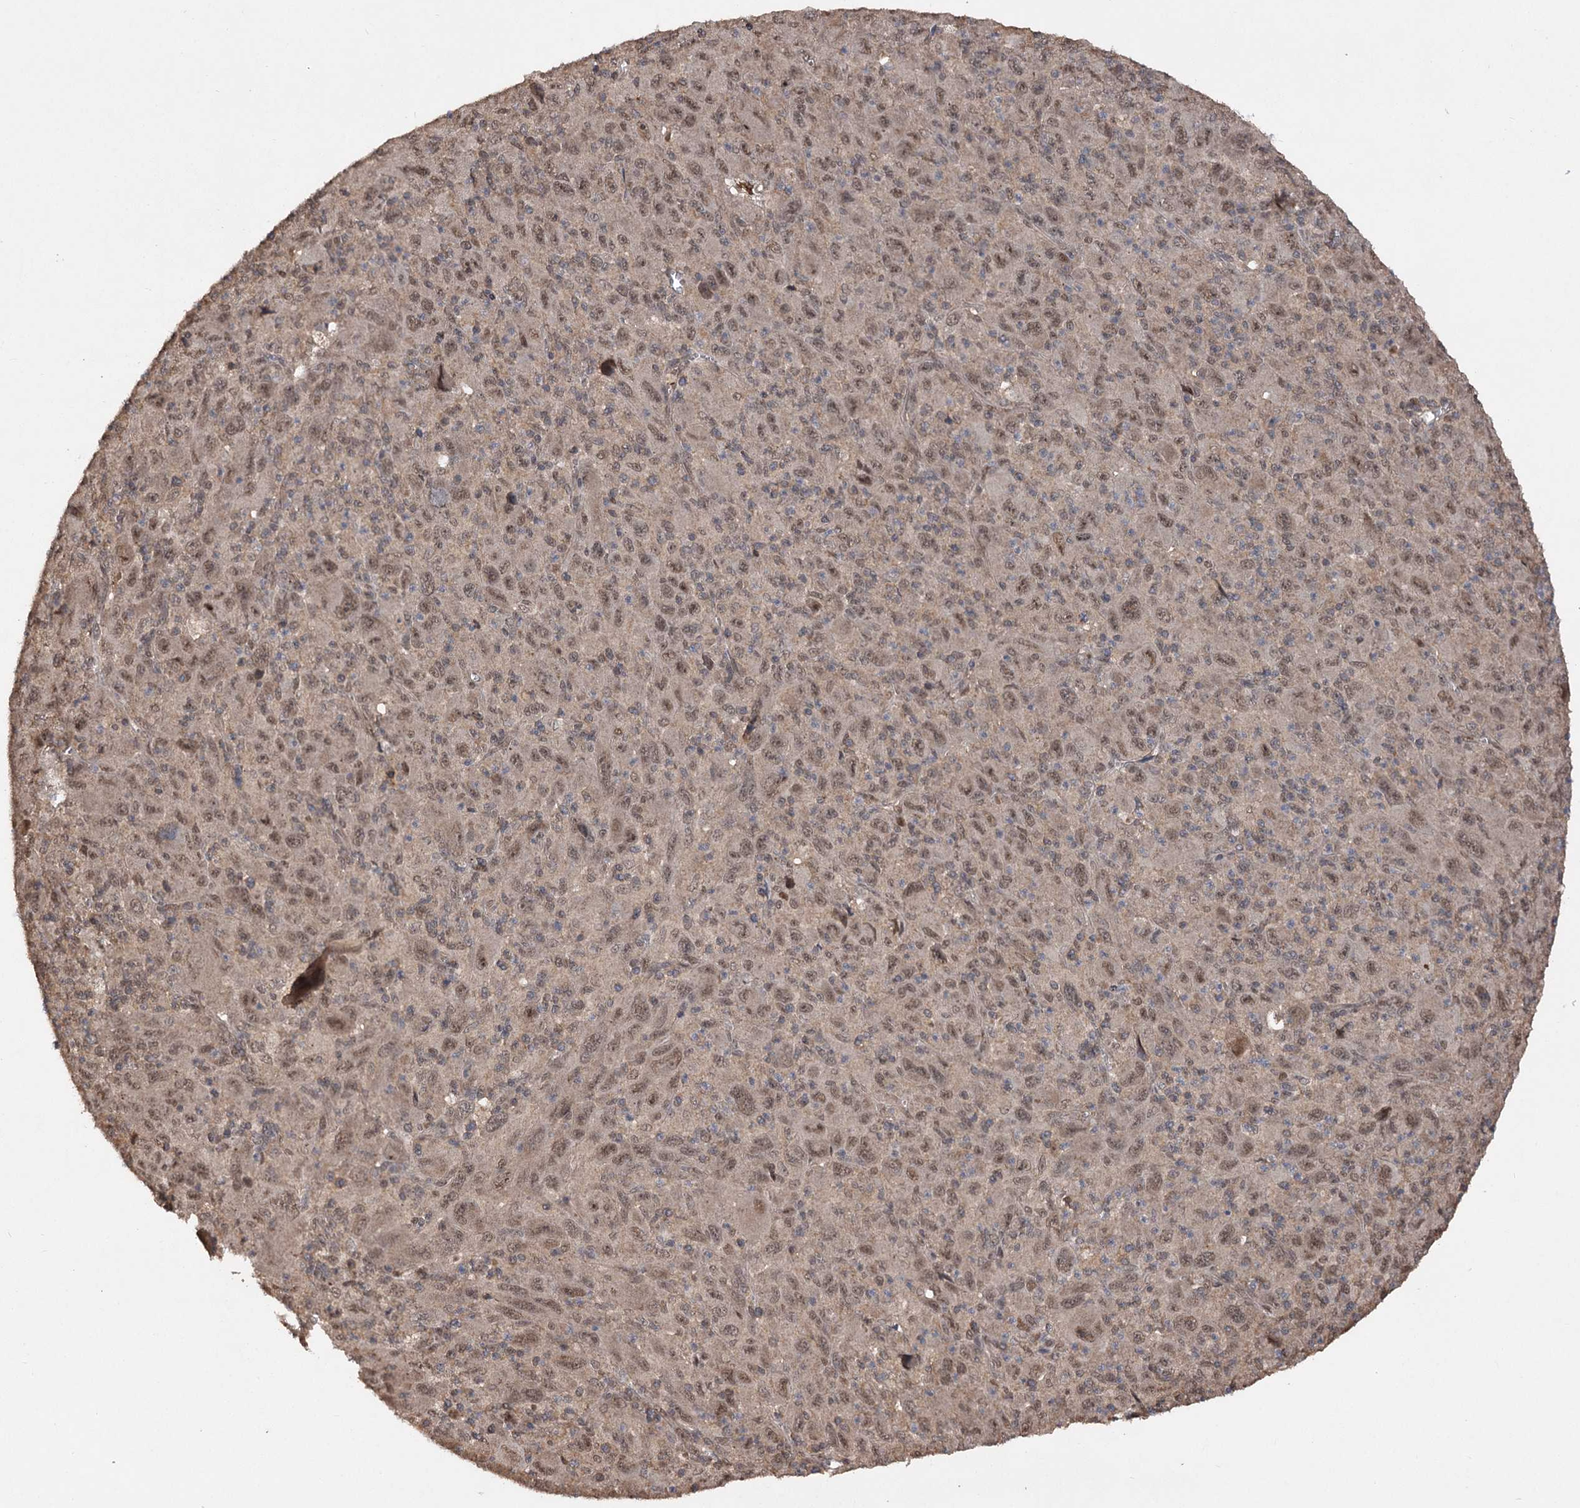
{"staining": {"intensity": "moderate", "quantity": ">75%", "location": "nuclear"}, "tissue": "melanoma", "cell_type": "Tumor cells", "image_type": "cancer", "snomed": [{"axis": "morphology", "description": "Malignant melanoma, Metastatic site"}, {"axis": "topography", "description": "Skin"}], "caption": "Moderate nuclear positivity is seen in approximately >75% of tumor cells in melanoma. Ihc stains the protein of interest in brown and the nuclei are stained blue.", "gene": "TENM2", "patient": {"sex": "female", "age": 56}}